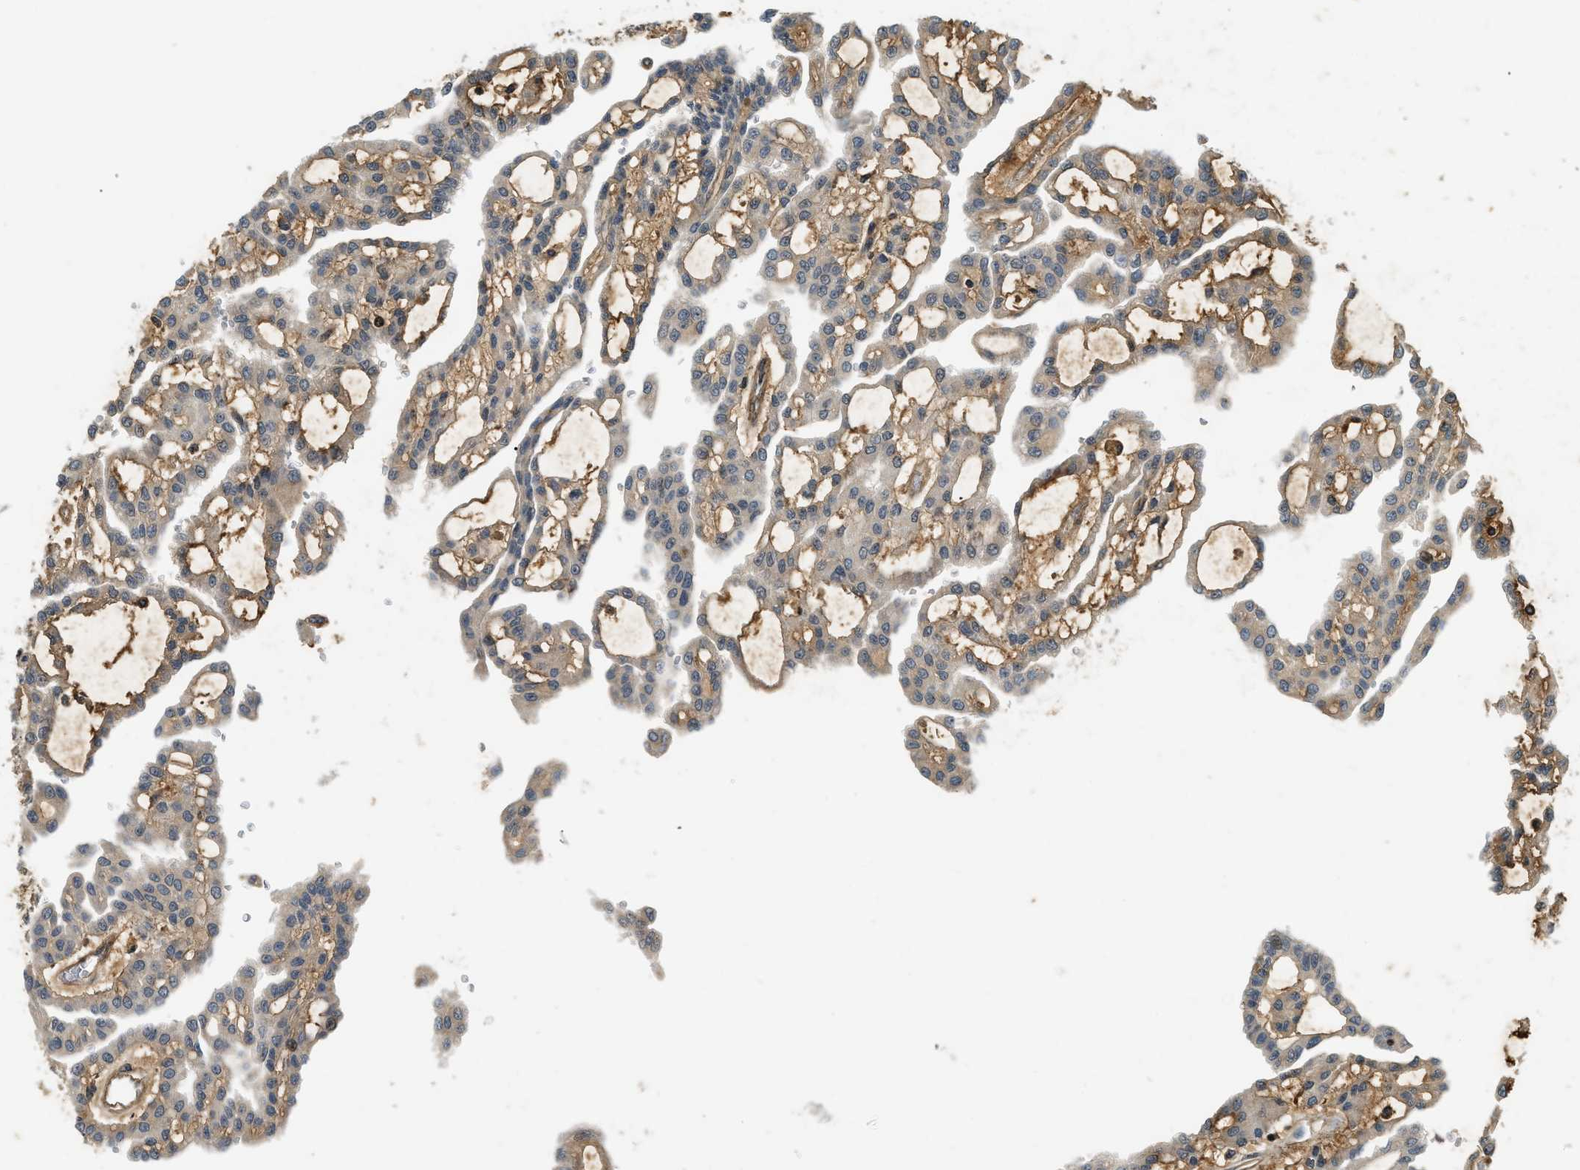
{"staining": {"intensity": "weak", "quantity": "<25%", "location": "nuclear"}, "tissue": "renal cancer", "cell_type": "Tumor cells", "image_type": "cancer", "snomed": [{"axis": "morphology", "description": "Adenocarcinoma, NOS"}, {"axis": "topography", "description": "Kidney"}], "caption": "High power microscopy photomicrograph of an immunohistochemistry histopathology image of adenocarcinoma (renal), revealing no significant positivity in tumor cells.", "gene": "LTA4H", "patient": {"sex": "male", "age": 63}}